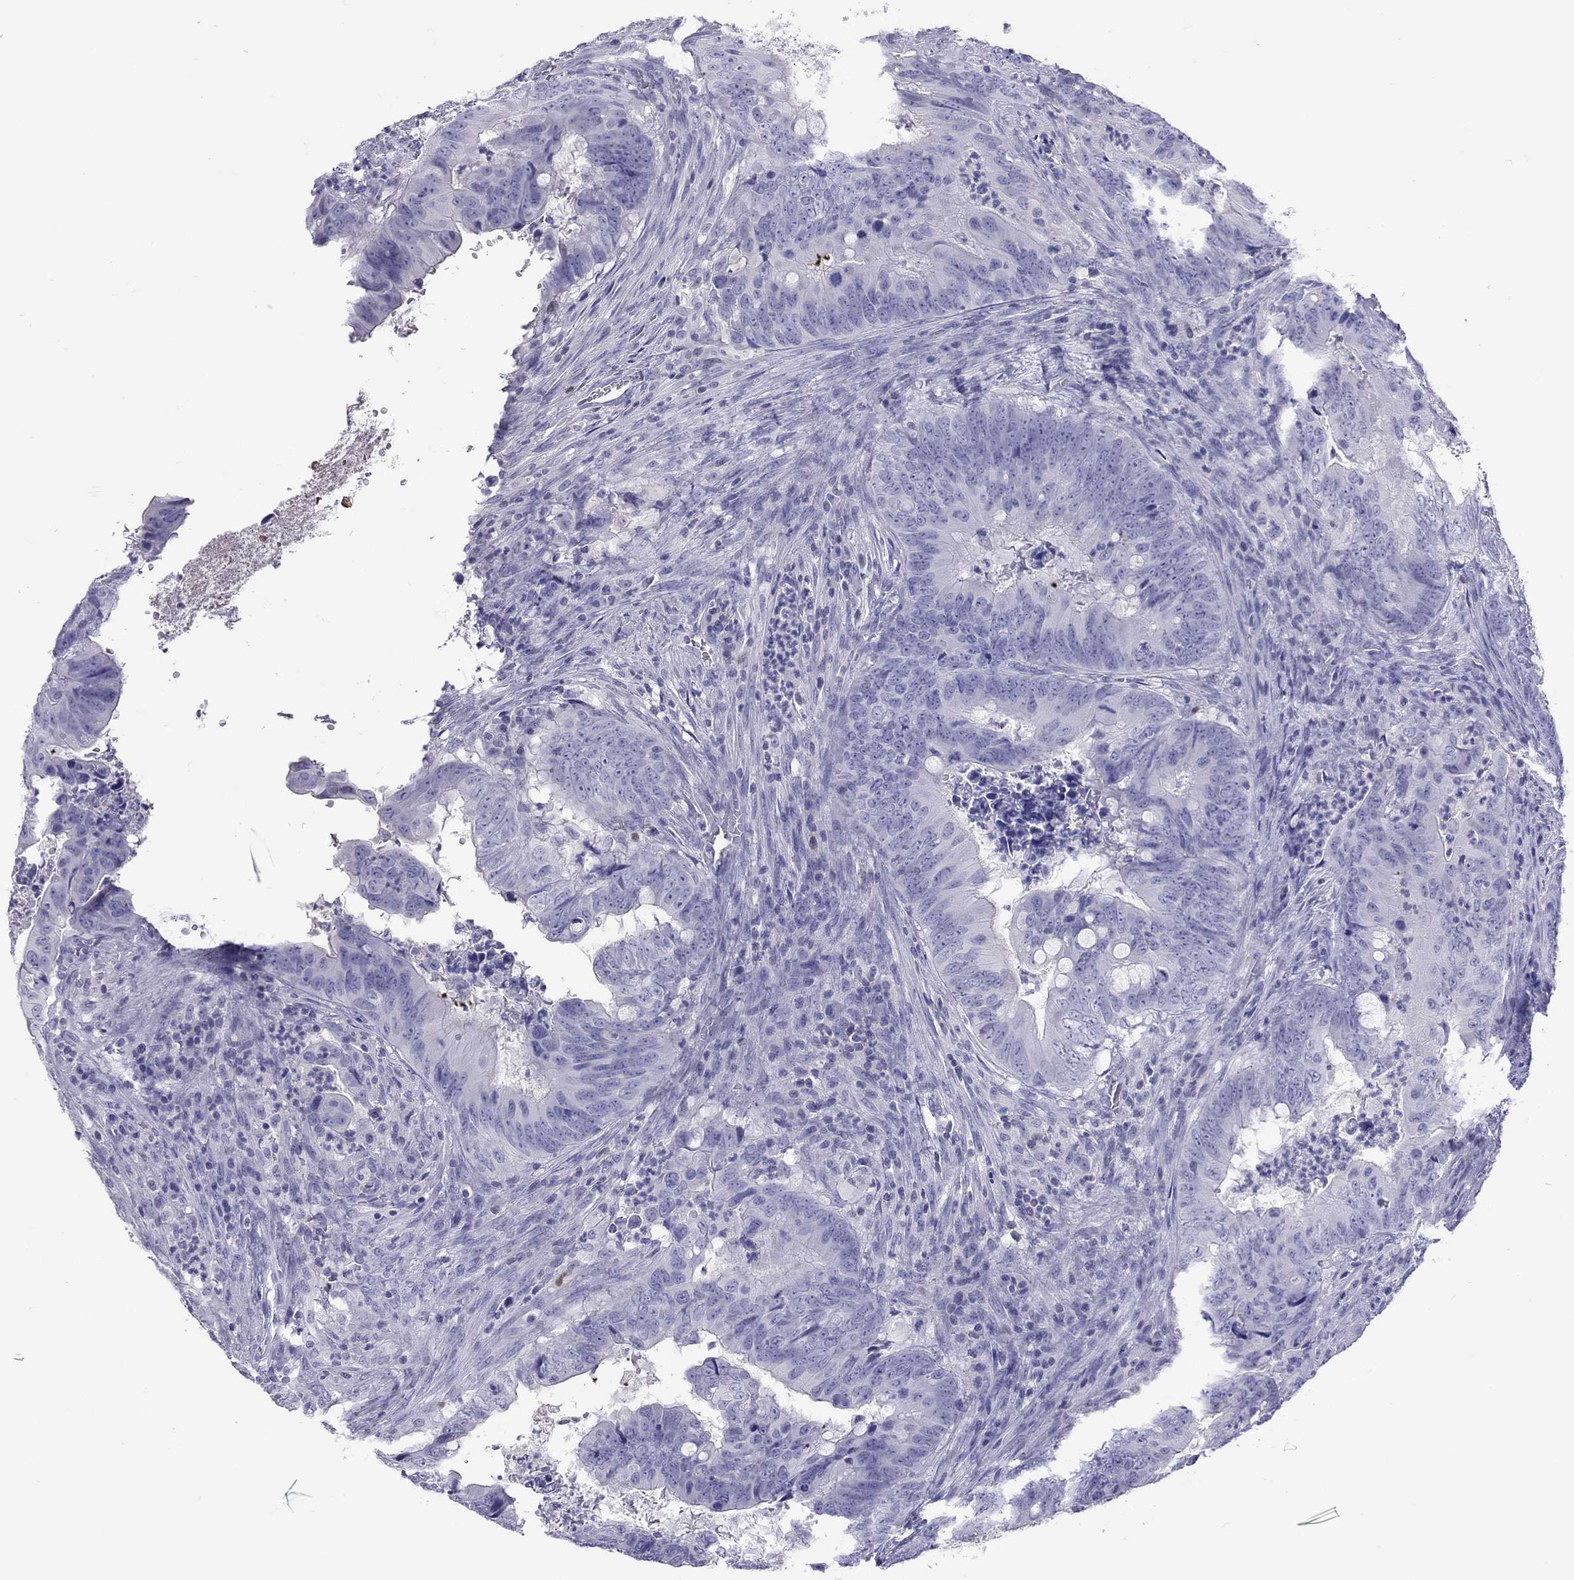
{"staining": {"intensity": "negative", "quantity": "none", "location": "none"}, "tissue": "colorectal cancer", "cell_type": "Tumor cells", "image_type": "cancer", "snomed": [{"axis": "morphology", "description": "Adenocarcinoma, NOS"}, {"axis": "topography", "description": "Colon"}], "caption": "IHC of colorectal cancer (adenocarcinoma) exhibits no positivity in tumor cells. (Stains: DAB (3,3'-diaminobenzidine) immunohistochemistry with hematoxylin counter stain, Microscopy: brightfield microscopy at high magnification).", "gene": "STAG3", "patient": {"sex": "female", "age": 82}}